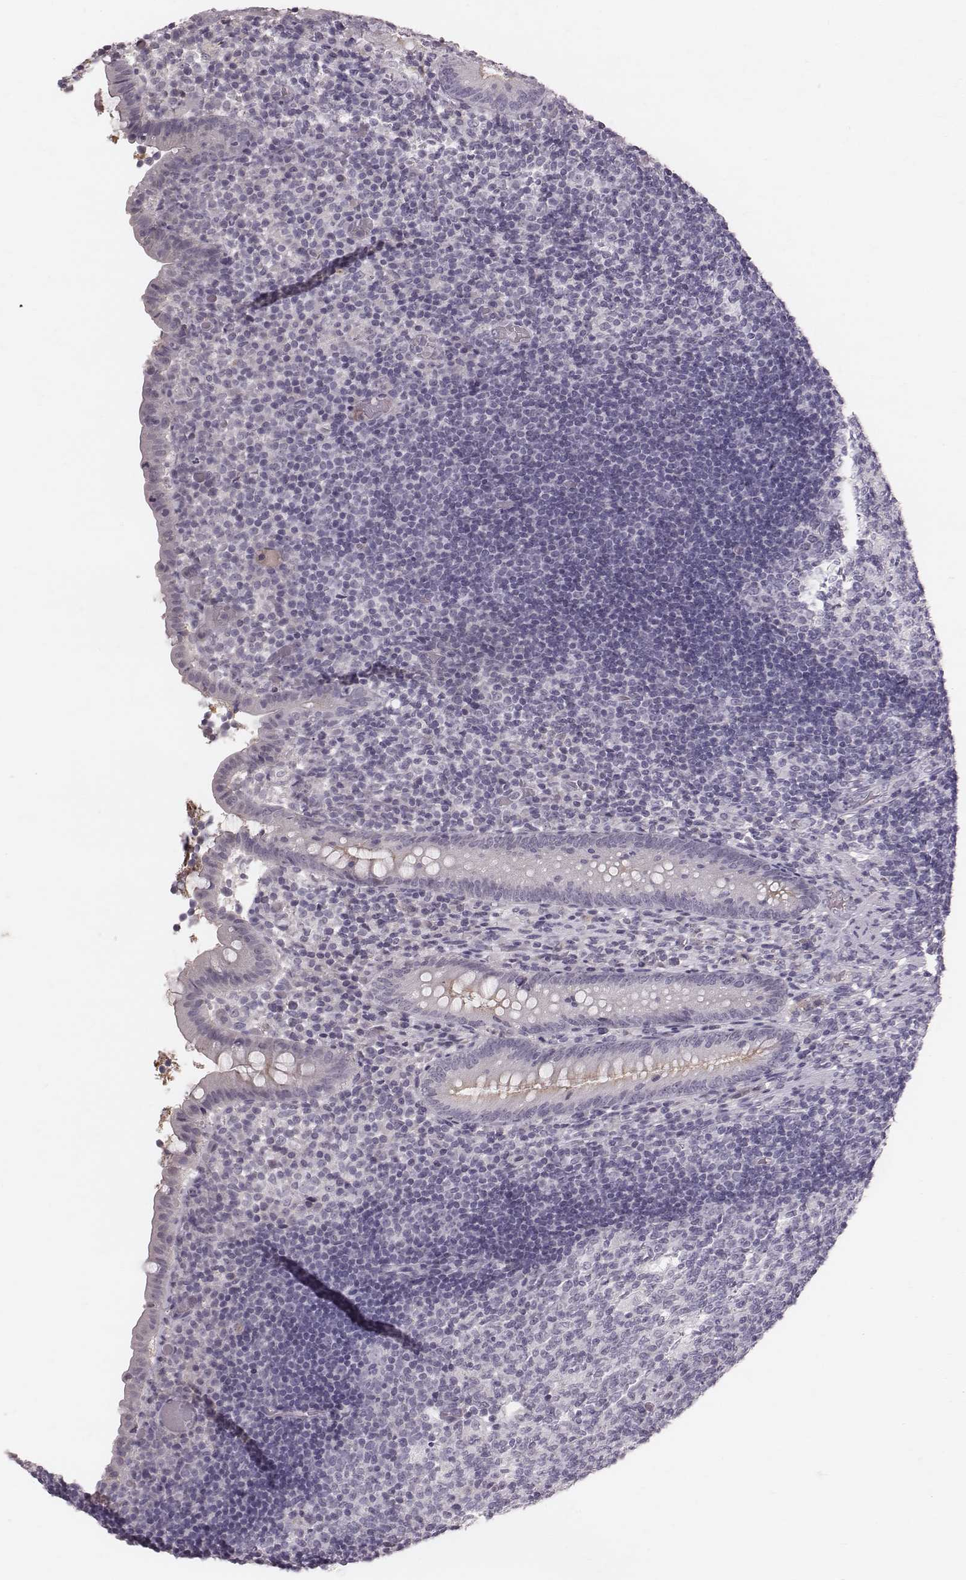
{"staining": {"intensity": "negative", "quantity": "none", "location": "none"}, "tissue": "appendix", "cell_type": "Glandular cells", "image_type": "normal", "snomed": [{"axis": "morphology", "description": "Normal tissue, NOS"}, {"axis": "topography", "description": "Appendix"}], "caption": "A micrograph of appendix stained for a protein exhibits no brown staining in glandular cells. The staining is performed using DAB (3,3'-diaminobenzidine) brown chromogen with nuclei counter-stained in using hematoxylin.", "gene": "CFTR", "patient": {"sex": "female", "age": 32}}